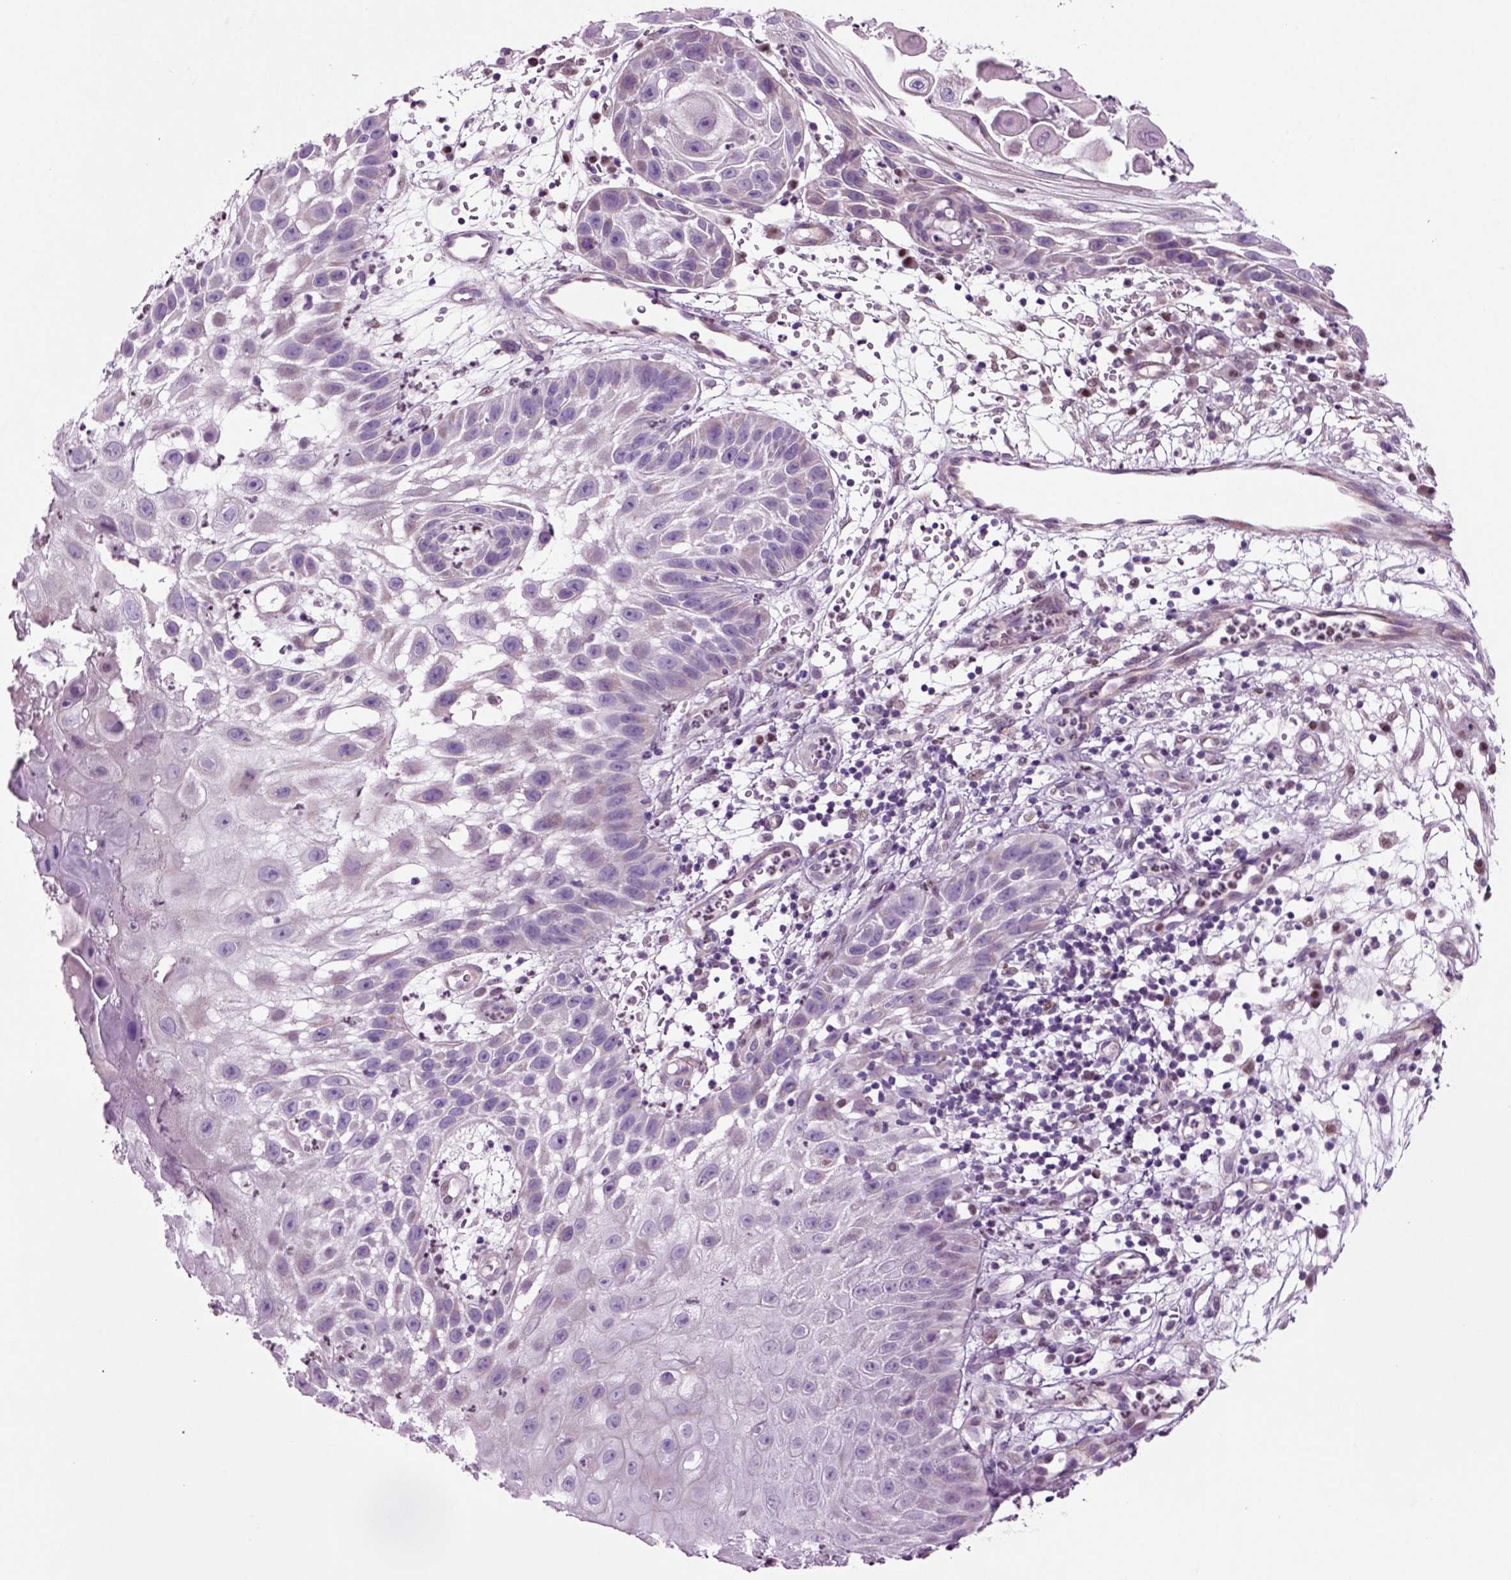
{"staining": {"intensity": "negative", "quantity": "none", "location": "none"}, "tissue": "skin cancer", "cell_type": "Tumor cells", "image_type": "cancer", "snomed": [{"axis": "morphology", "description": "Normal tissue, NOS"}, {"axis": "morphology", "description": "Squamous cell carcinoma, NOS"}, {"axis": "topography", "description": "Skin"}], "caption": "Squamous cell carcinoma (skin) was stained to show a protein in brown. There is no significant positivity in tumor cells.", "gene": "ARID3A", "patient": {"sex": "male", "age": 79}}